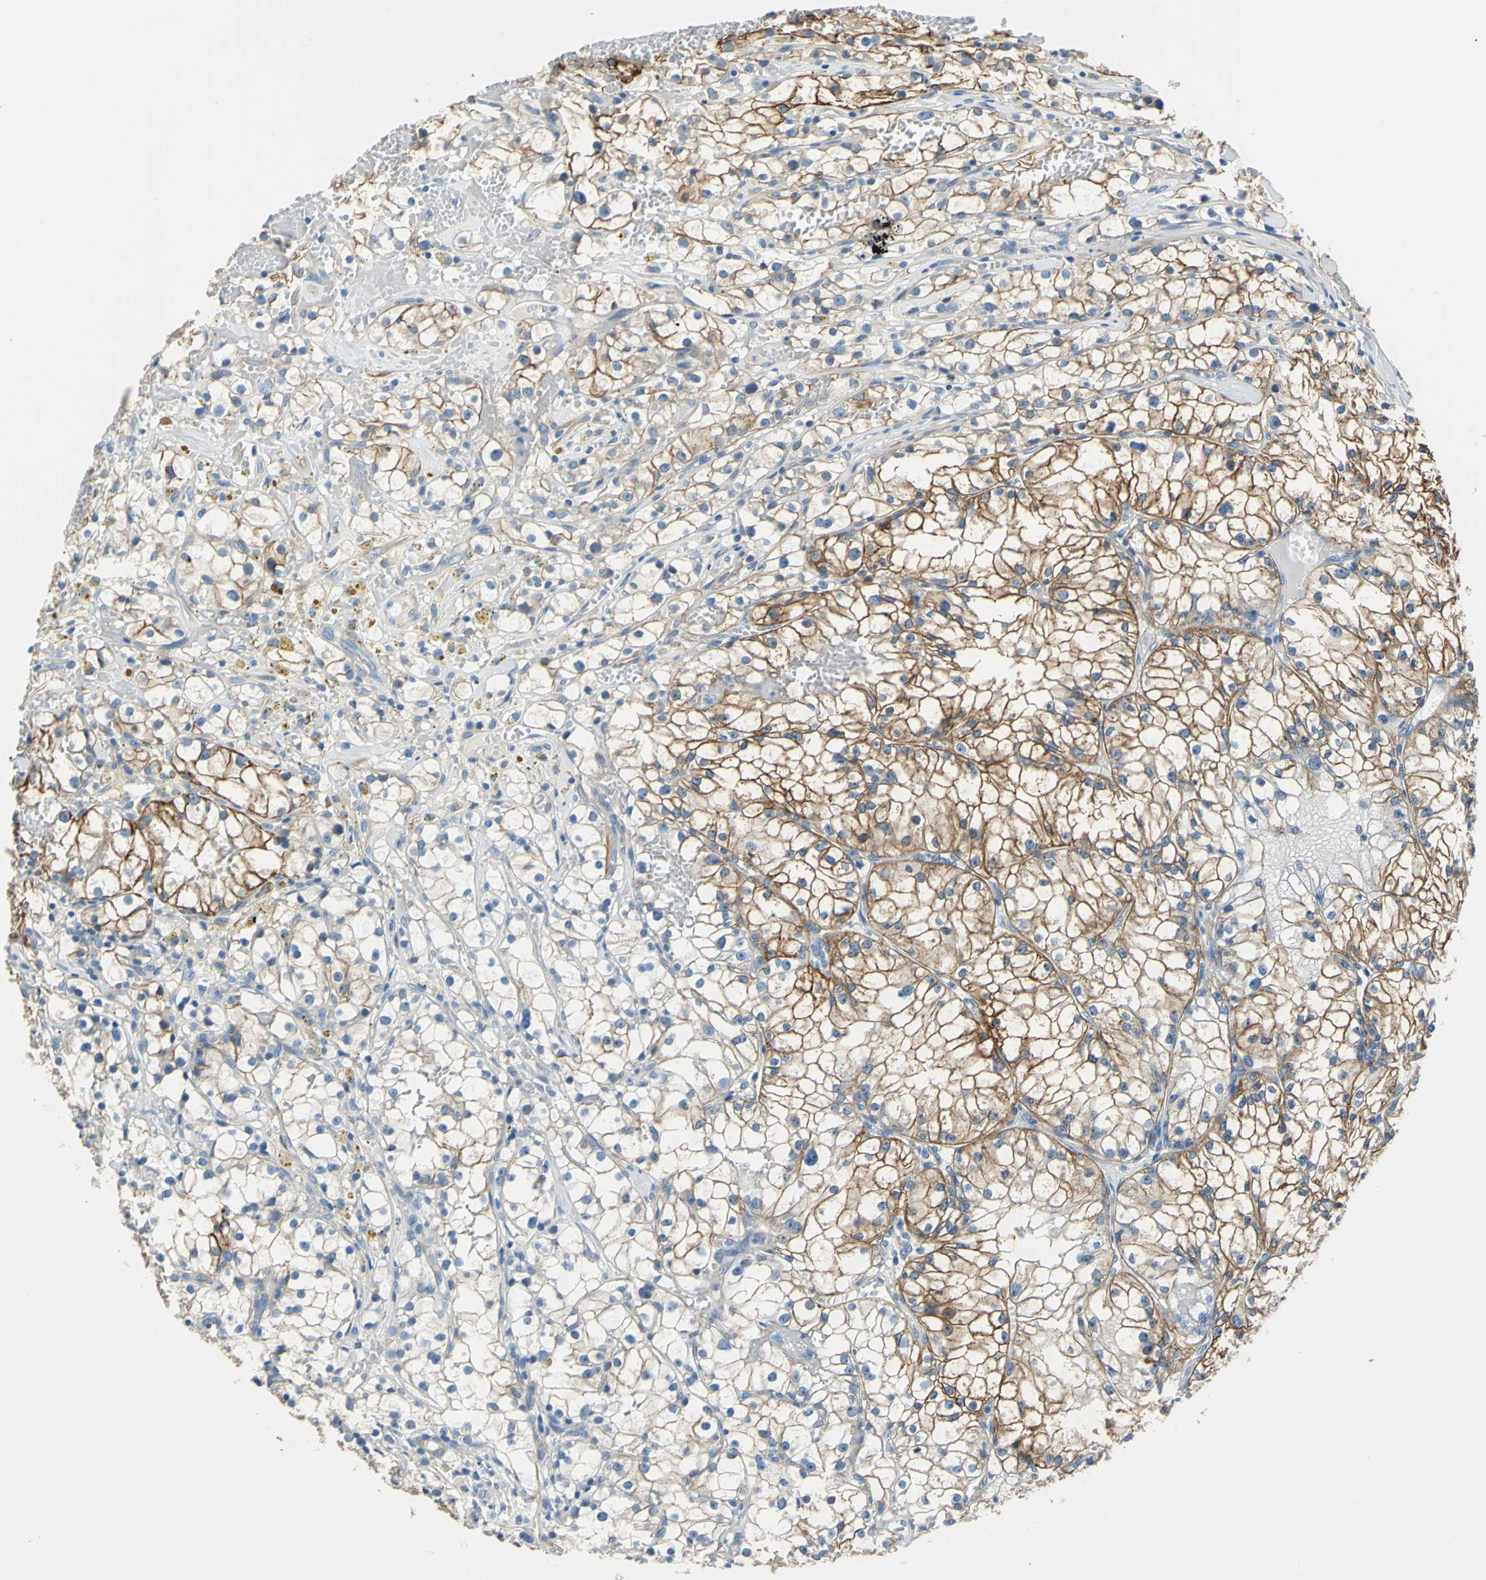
{"staining": {"intensity": "strong", "quantity": "25%-75%", "location": "cytoplasmic/membranous"}, "tissue": "renal cancer", "cell_type": "Tumor cells", "image_type": "cancer", "snomed": [{"axis": "morphology", "description": "Adenocarcinoma, NOS"}, {"axis": "topography", "description": "Kidney"}], "caption": "About 25%-75% of tumor cells in human renal cancer (adenocarcinoma) demonstrate strong cytoplasmic/membranous protein staining as visualized by brown immunohistochemical staining.", "gene": "AKAP12", "patient": {"sex": "male", "age": 56}}